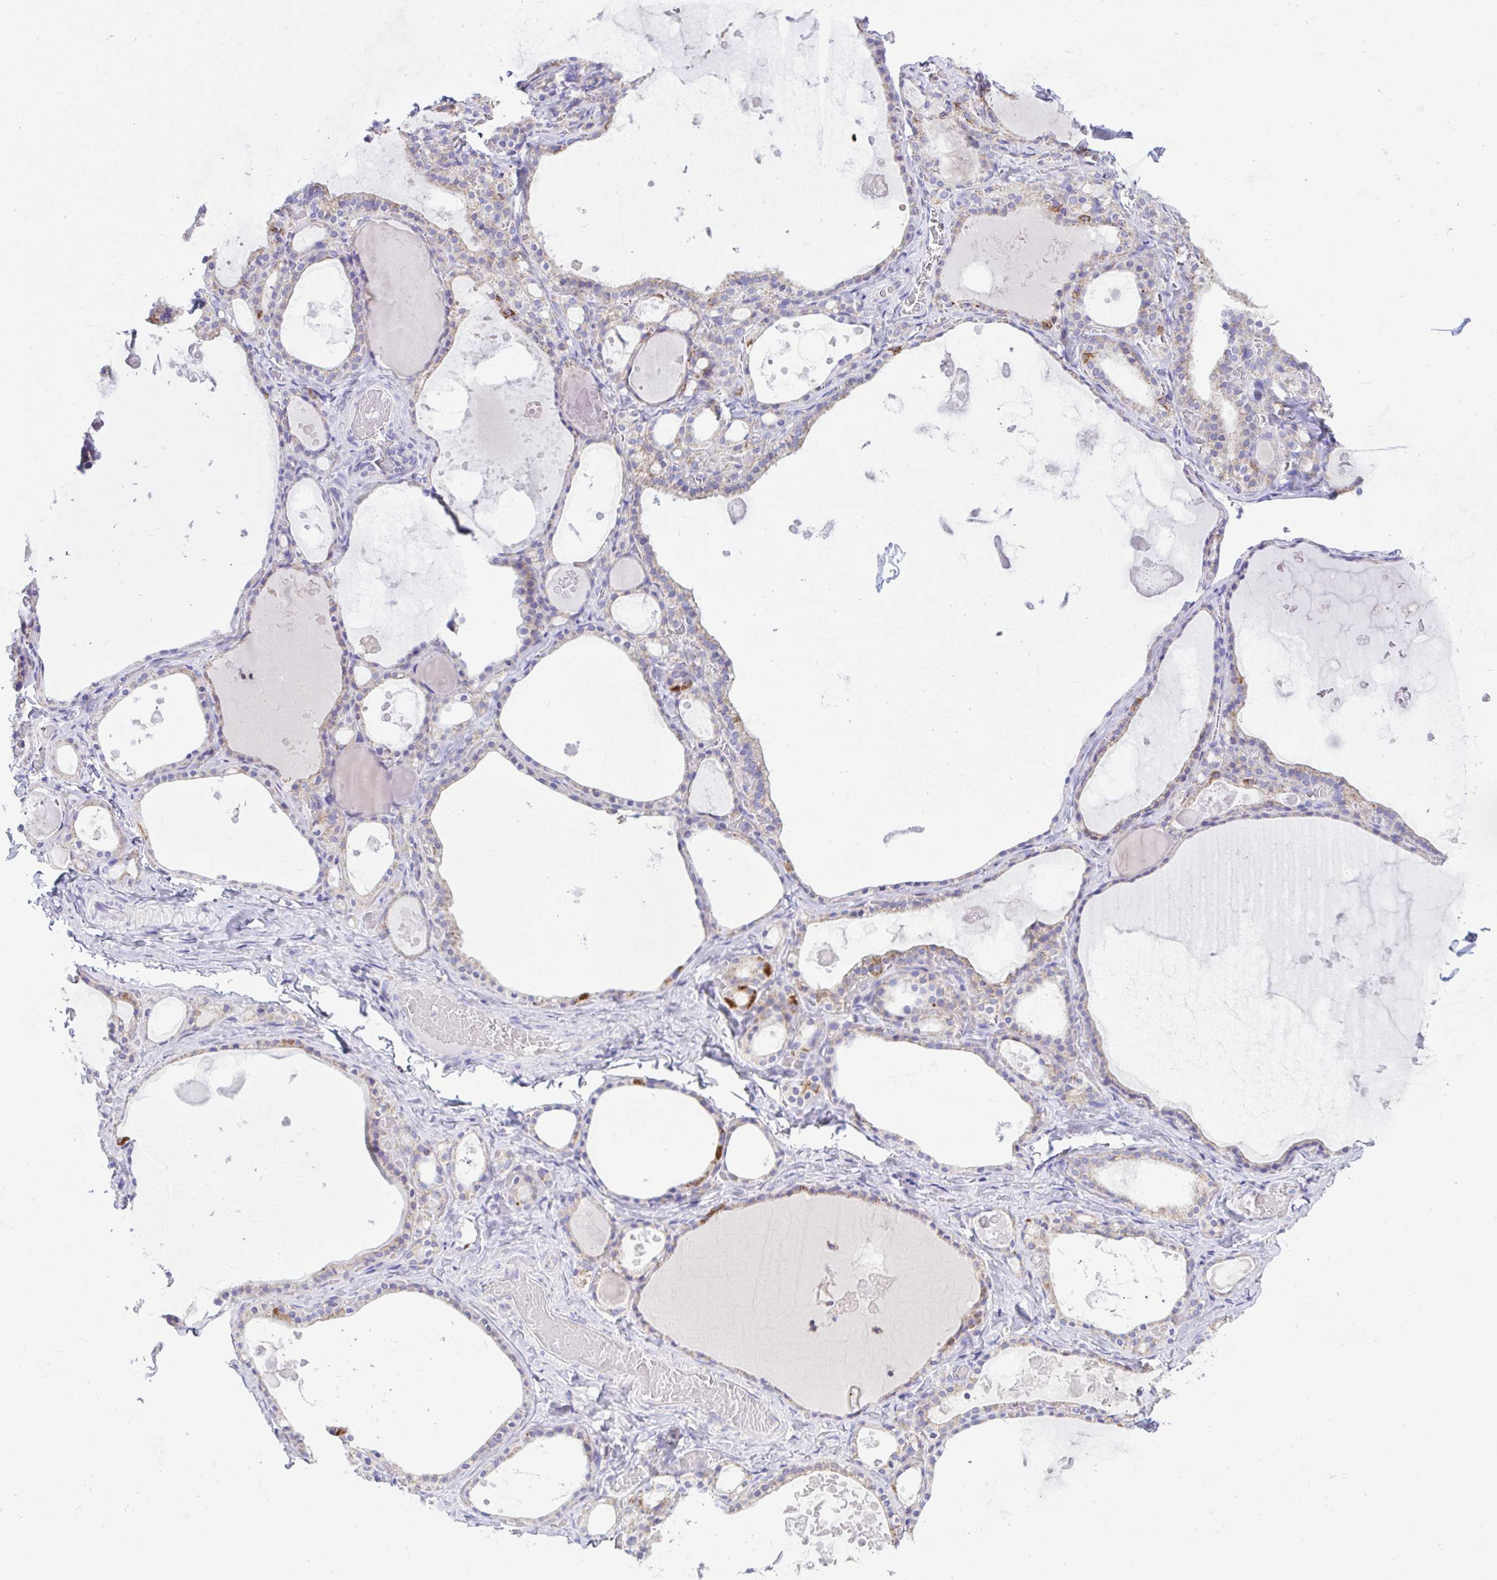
{"staining": {"intensity": "strong", "quantity": "<25%", "location": "cytoplasmic/membranous"}, "tissue": "thyroid gland", "cell_type": "Glandular cells", "image_type": "normal", "snomed": [{"axis": "morphology", "description": "Normal tissue, NOS"}, {"axis": "topography", "description": "Thyroid gland"}], "caption": "Protein expression analysis of benign thyroid gland exhibits strong cytoplasmic/membranous expression in about <25% of glandular cells.", "gene": "HSPE1", "patient": {"sex": "male", "age": 56}}